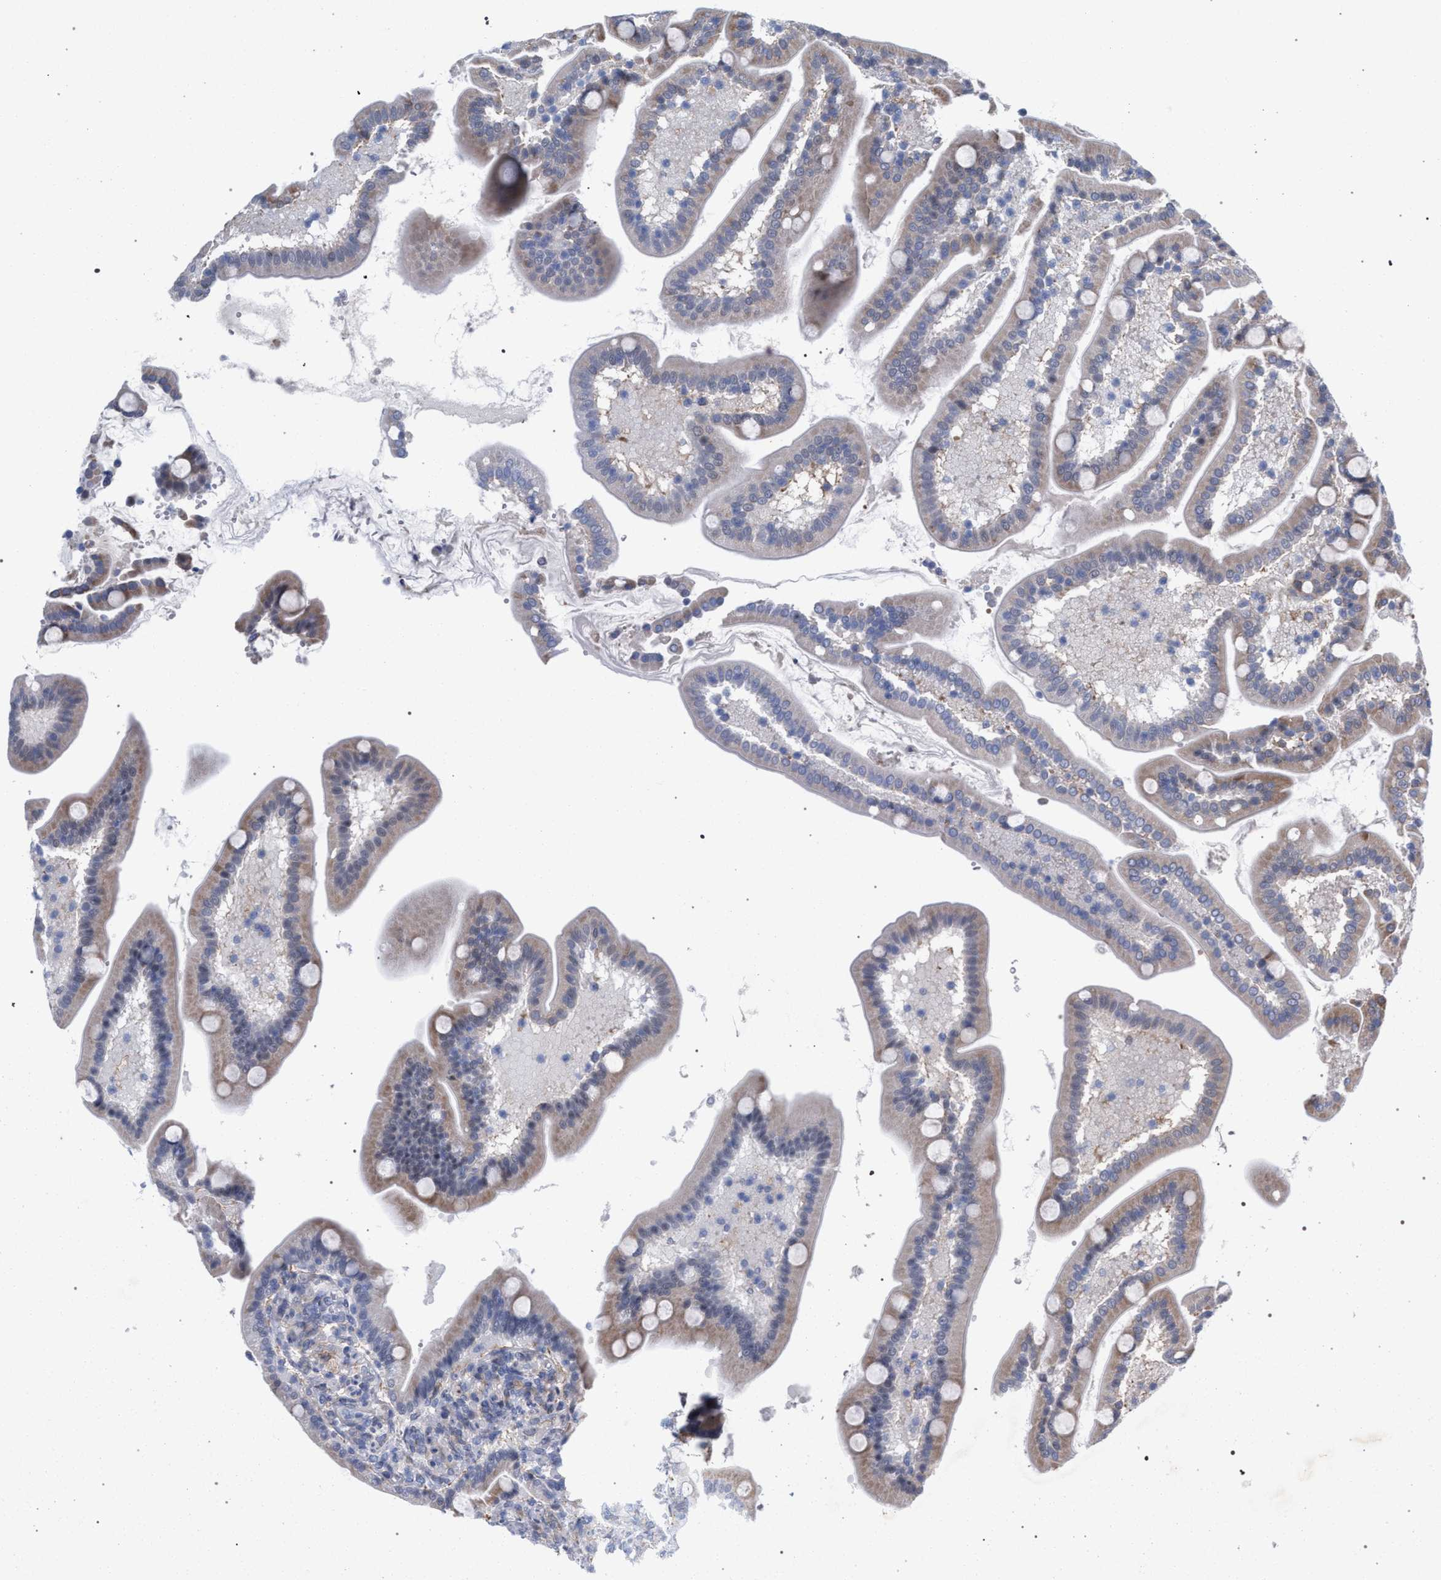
{"staining": {"intensity": "moderate", "quantity": "25%-75%", "location": "cytoplasmic/membranous"}, "tissue": "duodenum", "cell_type": "Glandular cells", "image_type": "normal", "snomed": [{"axis": "morphology", "description": "Normal tissue, NOS"}, {"axis": "topography", "description": "Duodenum"}], "caption": "Immunohistochemical staining of unremarkable human duodenum reveals 25%-75% levels of moderate cytoplasmic/membranous protein positivity in approximately 25%-75% of glandular cells.", "gene": "FHOD3", "patient": {"sex": "male", "age": 54}}